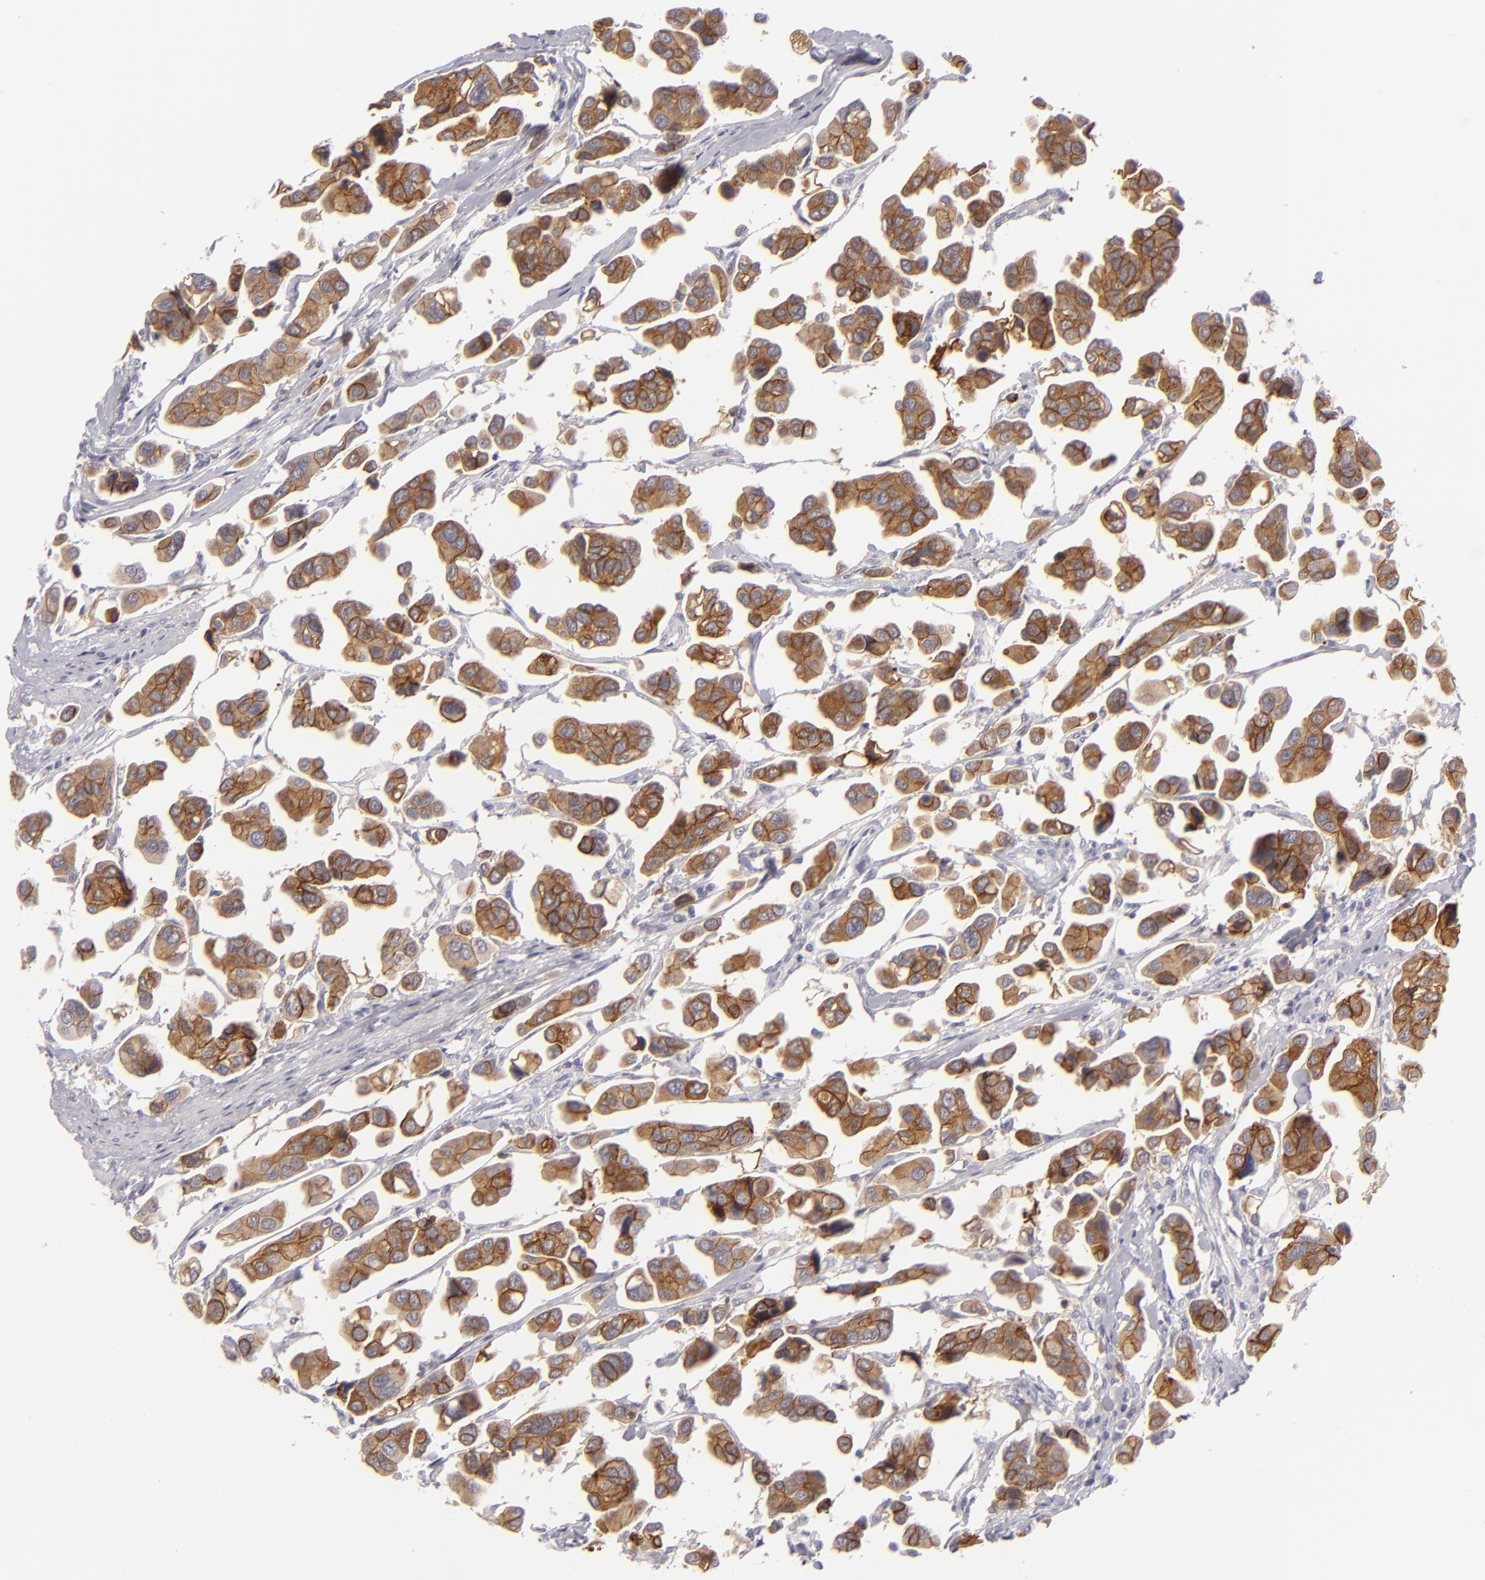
{"staining": {"intensity": "strong", "quantity": ">75%", "location": "cytoplasmic/membranous"}, "tissue": "urothelial cancer", "cell_type": "Tumor cells", "image_type": "cancer", "snomed": [{"axis": "morphology", "description": "Adenocarcinoma, NOS"}, {"axis": "topography", "description": "Urinary bladder"}], "caption": "Brown immunohistochemical staining in human adenocarcinoma shows strong cytoplasmic/membranous expression in approximately >75% of tumor cells.", "gene": "JUP", "patient": {"sex": "male", "age": 61}}